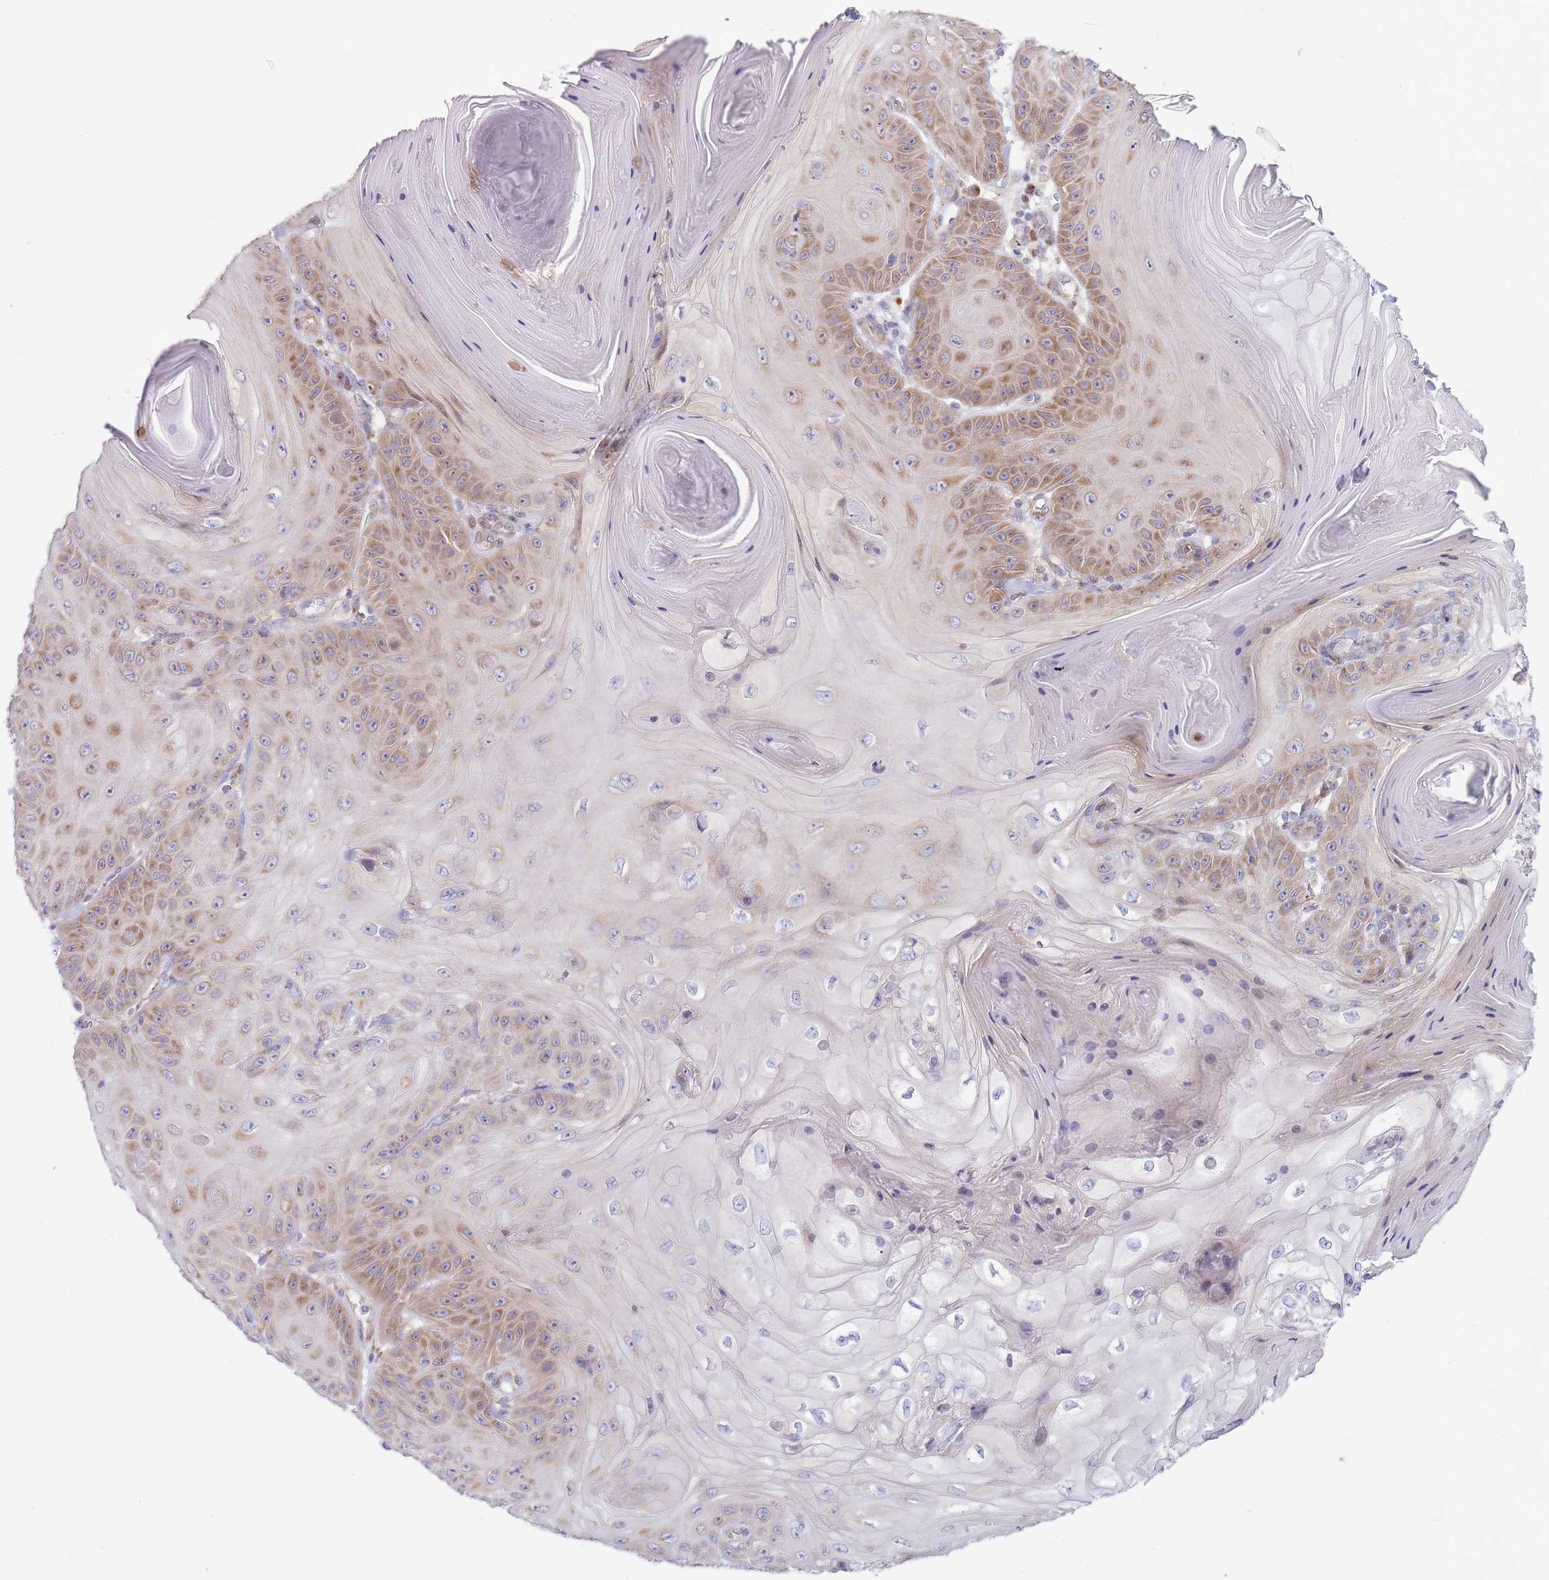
{"staining": {"intensity": "moderate", "quantity": "25%-75%", "location": "cytoplasmic/membranous"}, "tissue": "skin cancer", "cell_type": "Tumor cells", "image_type": "cancer", "snomed": [{"axis": "morphology", "description": "Squamous cell carcinoma, NOS"}, {"axis": "topography", "description": "Skin"}], "caption": "Moderate cytoplasmic/membranous staining for a protein is identified in approximately 25%-75% of tumor cells of skin cancer using IHC.", "gene": "OR5L2", "patient": {"sex": "female", "age": 78}}